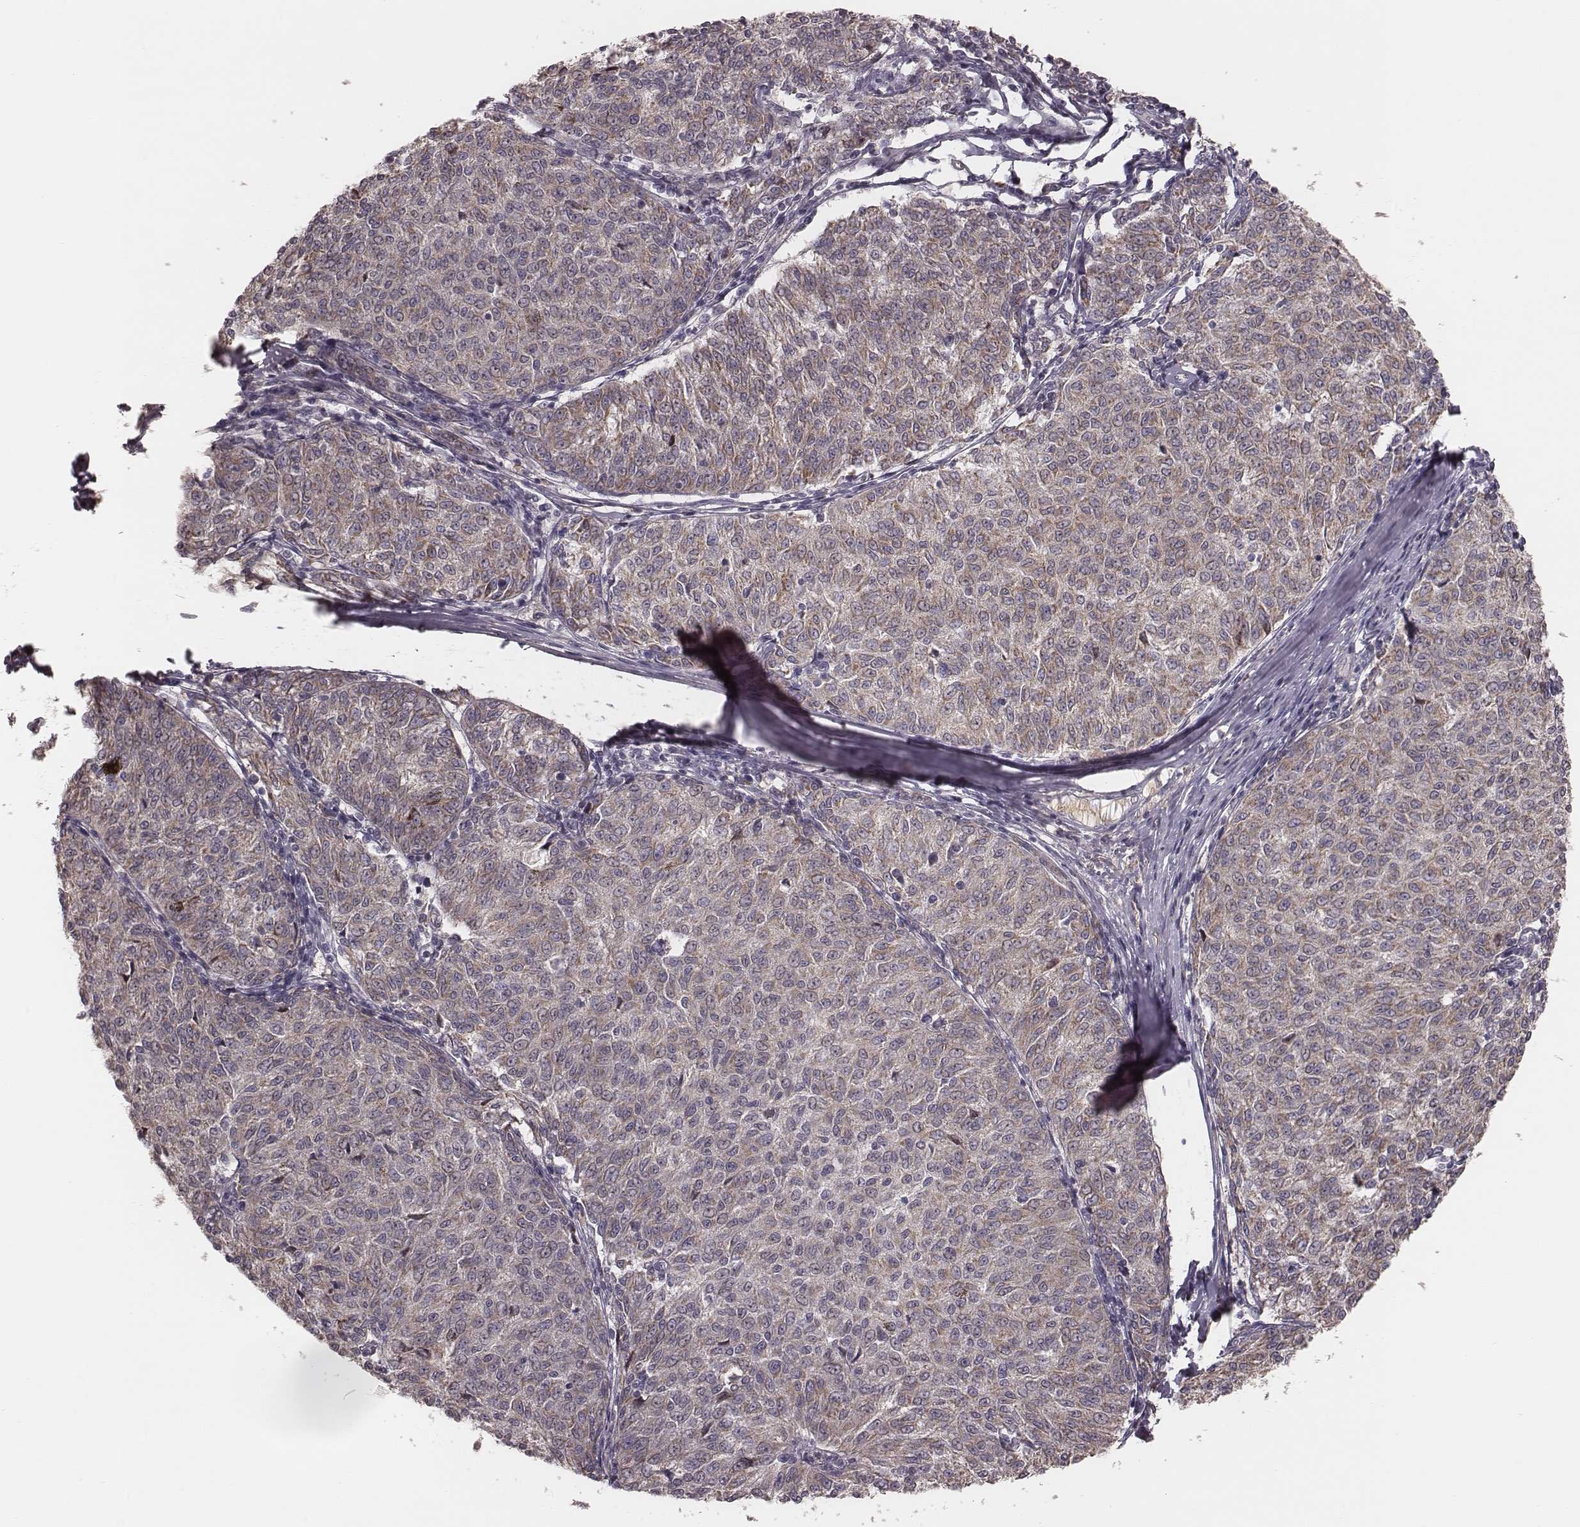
{"staining": {"intensity": "weak", "quantity": "25%-75%", "location": "cytoplasmic/membranous"}, "tissue": "melanoma", "cell_type": "Tumor cells", "image_type": "cancer", "snomed": [{"axis": "morphology", "description": "Malignant melanoma, NOS"}, {"axis": "topography", "description": "Skin"}], "caption": "Brown immunohistochemical staining in melanoma exhibits weak cytoplasmic/membranous positivity in about 25%-75% of tumor cells.", "gene": "MRPS27", "patient": {"sex": "female", "age": 72}}